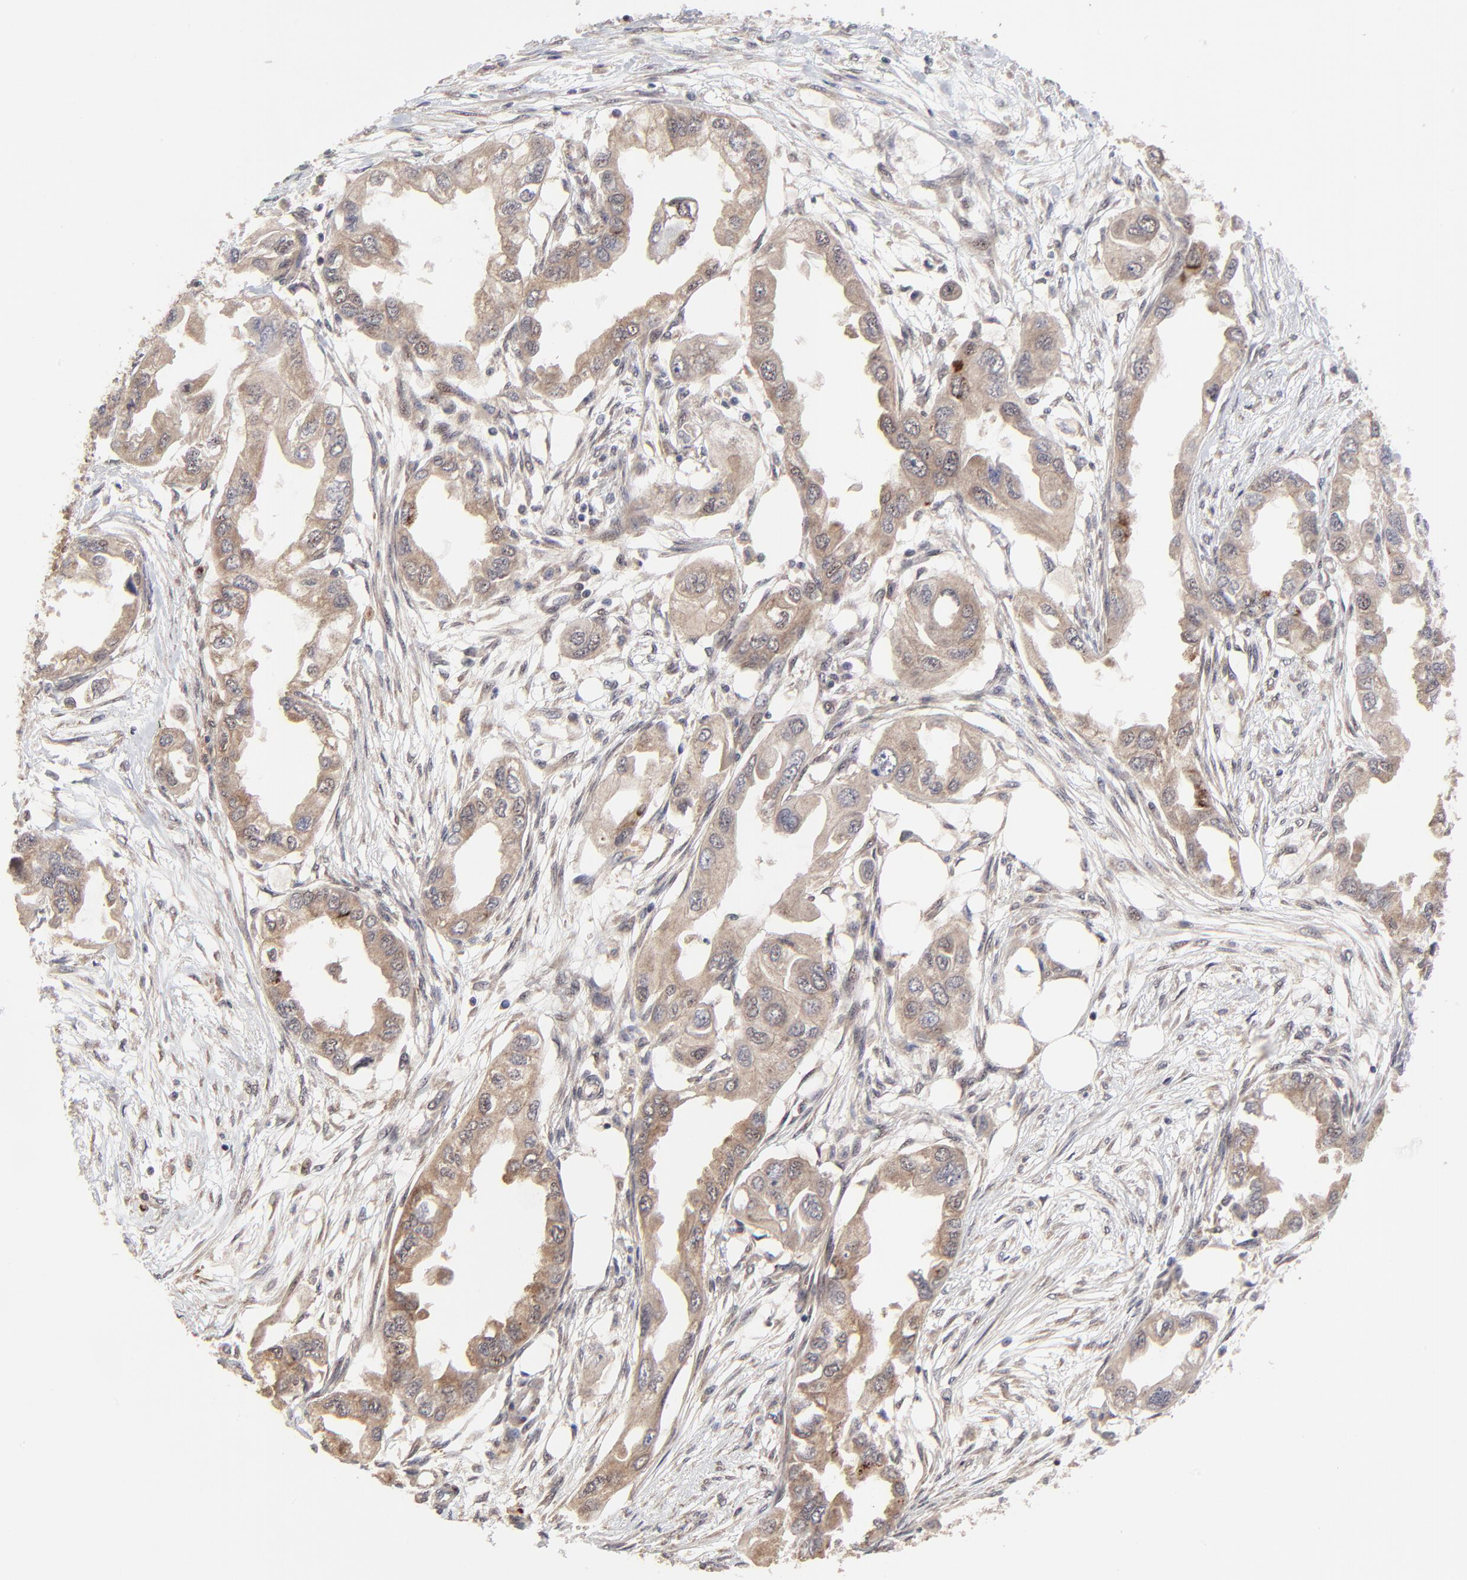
{"staining": {"intensity": "weak", "quantity": ">75%", "location": "cytoplasmic/membranous"}, "tissue": "endometrial cancer", "cell_type": "Tumor cells", "image_type": "cancer", "snomed": [{"axis": "morphology", "description": "Adenocarcinoma, NOS"}, {"axis": "topography", "description": "Endometrium"}], "caption": "This histopathology image displays immunohistochemistry (IHC) staining of endometrial cancer, with low weak cytoplasmic/membranous staining in about >75% of tumor cells.", "gene": "FRMD8", "patient": {"sex": "female", "age": 67}}